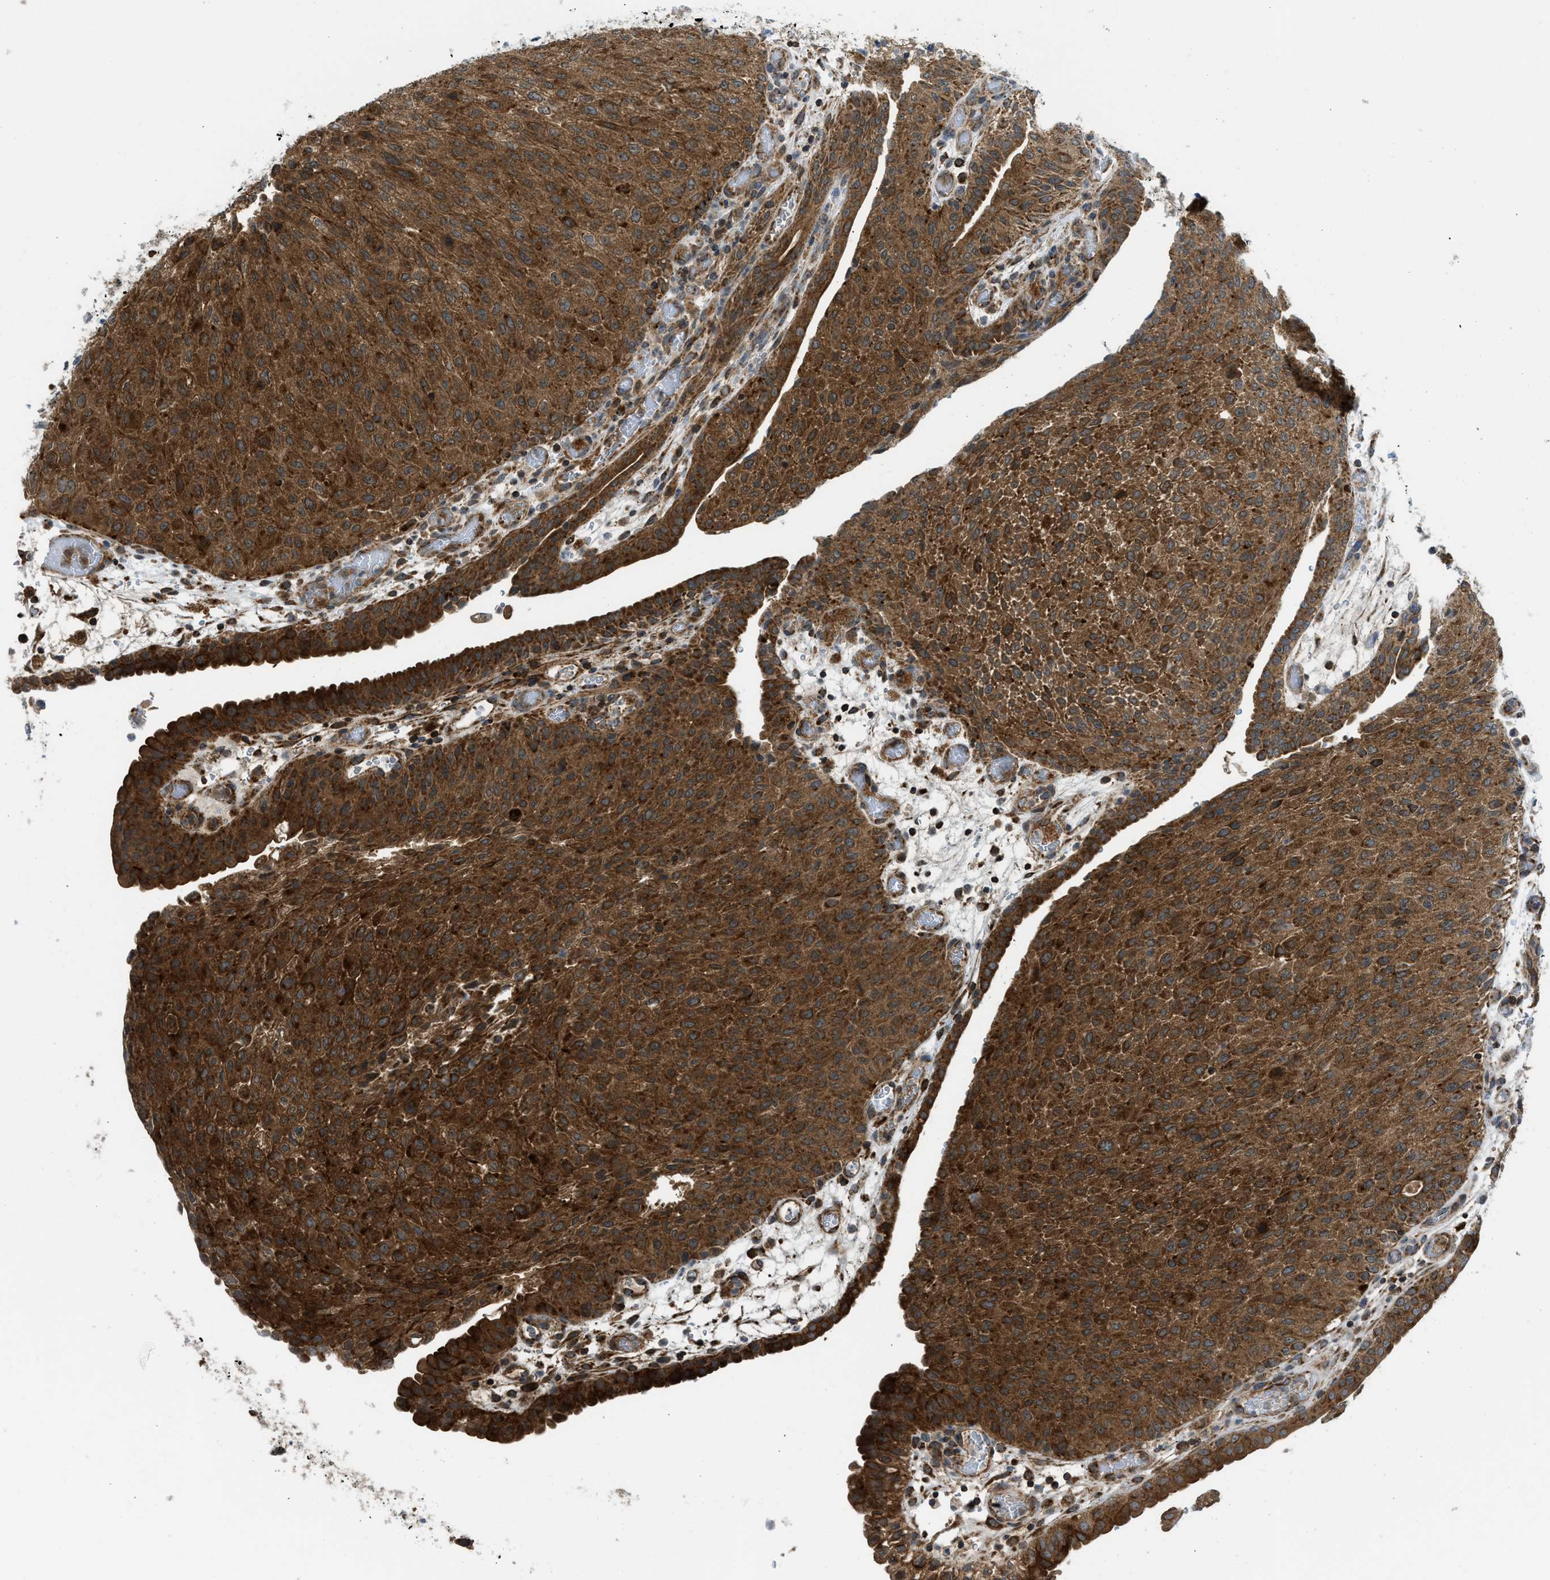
{"staining": {"intensity": "strong", "quantity": ">75%", "location": "cytoplasmic/membranous"}, "tissue": "urothelial cancer", "cell_type": "Tumor cells", "image_type": "cancer", "snomed": [{"axis": "morphology", "description": "Urothelial carcinoma, Low grade"}, {"axis": "morphology", "description": "Urothelial carcinoma, High grade"}, {"axis": "topography", "description": "Urinary bladder"}], "caption": "Strong cytoplasmic/membranous expression for a protein is seen in approximately >75% of tumor cells of urothelial carcinoma (low-grade) using IHC.", "gene": "SESN2", "patient": {"sex": "male", "age": 35}}